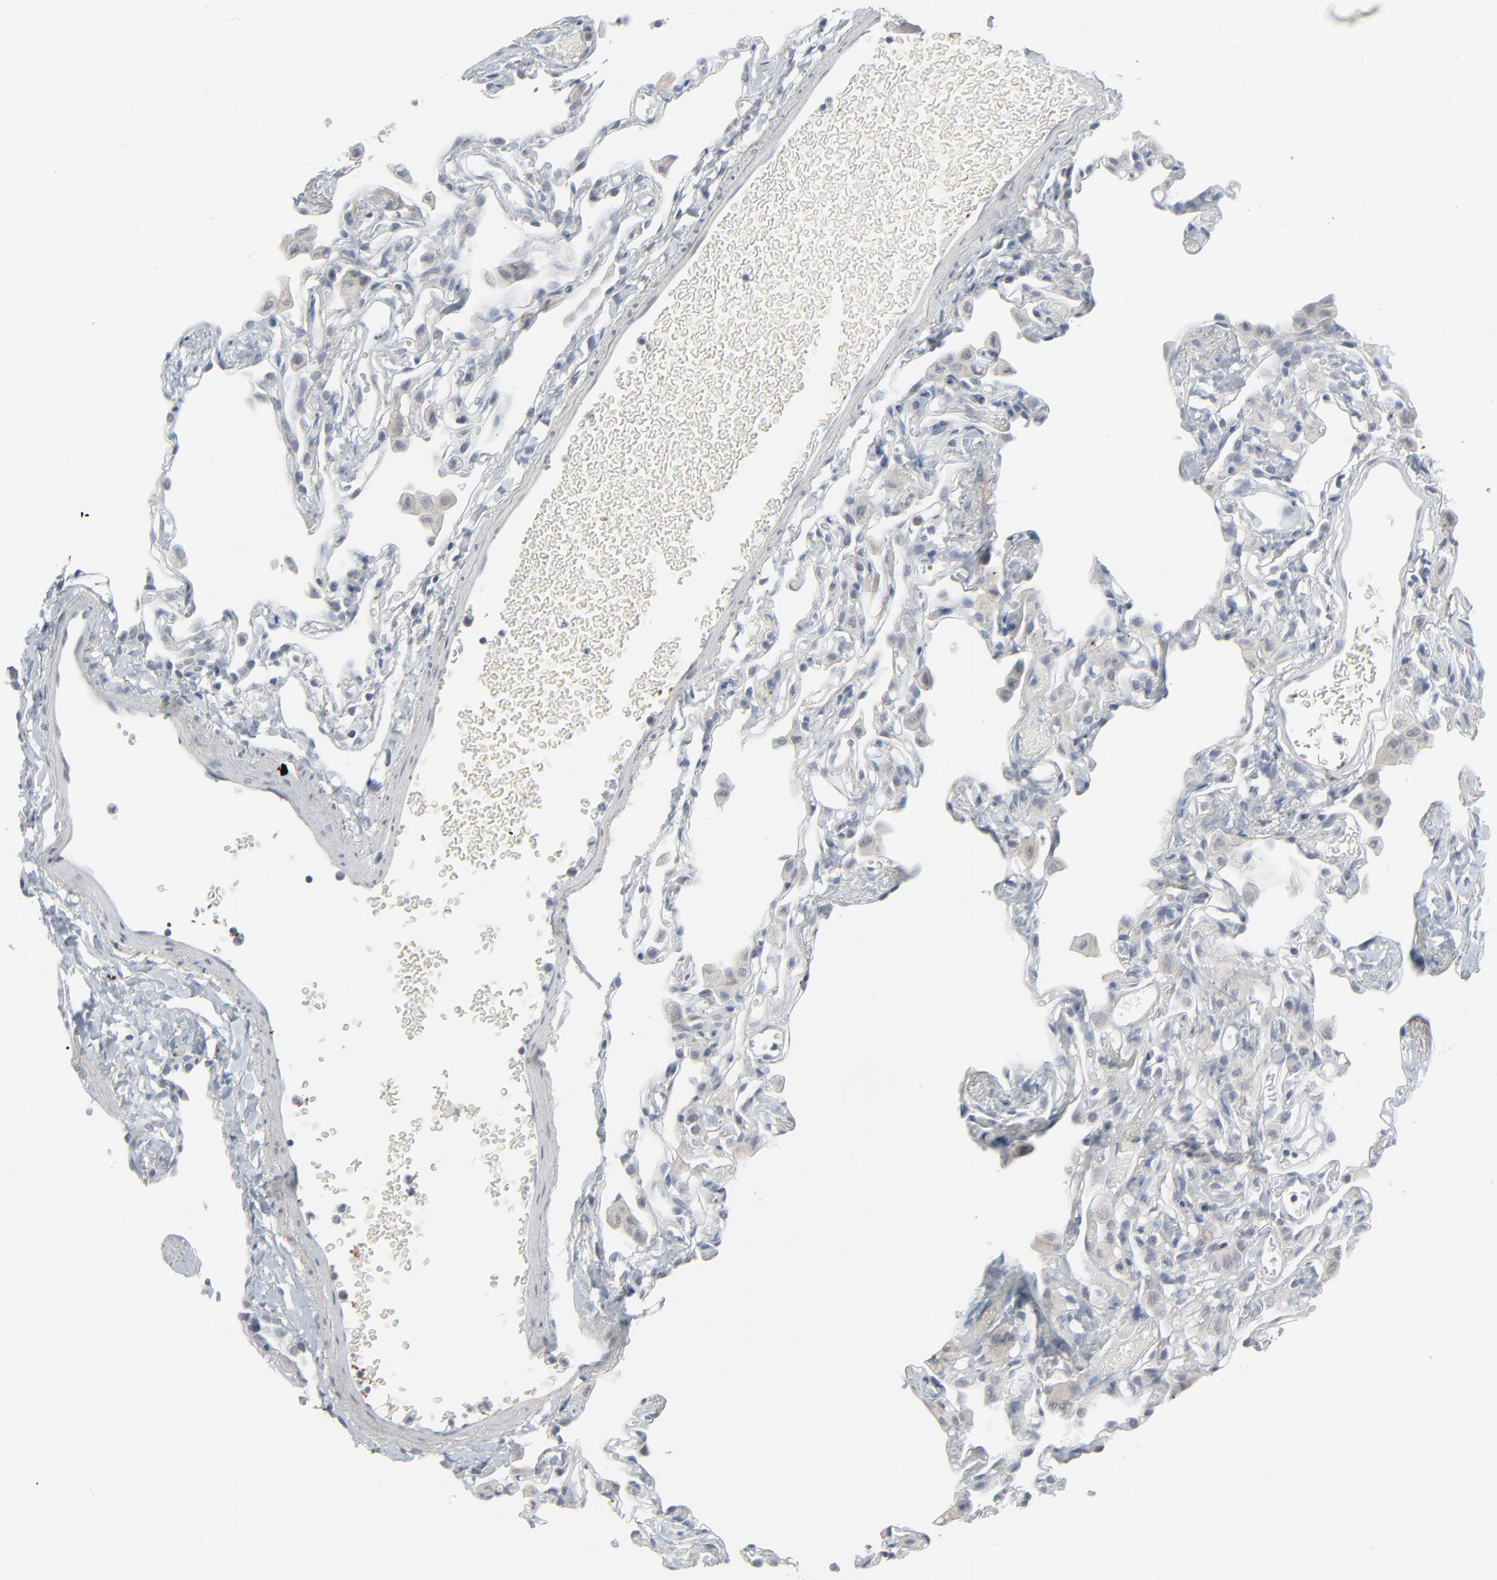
{"staining": {"intensity": "negative", "quantity": "none", "location": "none"}, "tissue": "lung", "cell_type": "Alveolar cells", "image_type": "normal", "snomed": [{"axis": "morphology", "description": "Normal tissue, NOS"}, {"axis": "topography", "description": "Lung"}], "caption": "A high-resolution micrograph shows immunohistochemistry (IHC) staining of benign lung, which displays no significant positivity in alveolar cells. (DAB immunohistochemistry visualized using brightfield microscopy, high magnification).", "gene": "NEUROD1", "patient": {"sex": "female", "age": 49}}